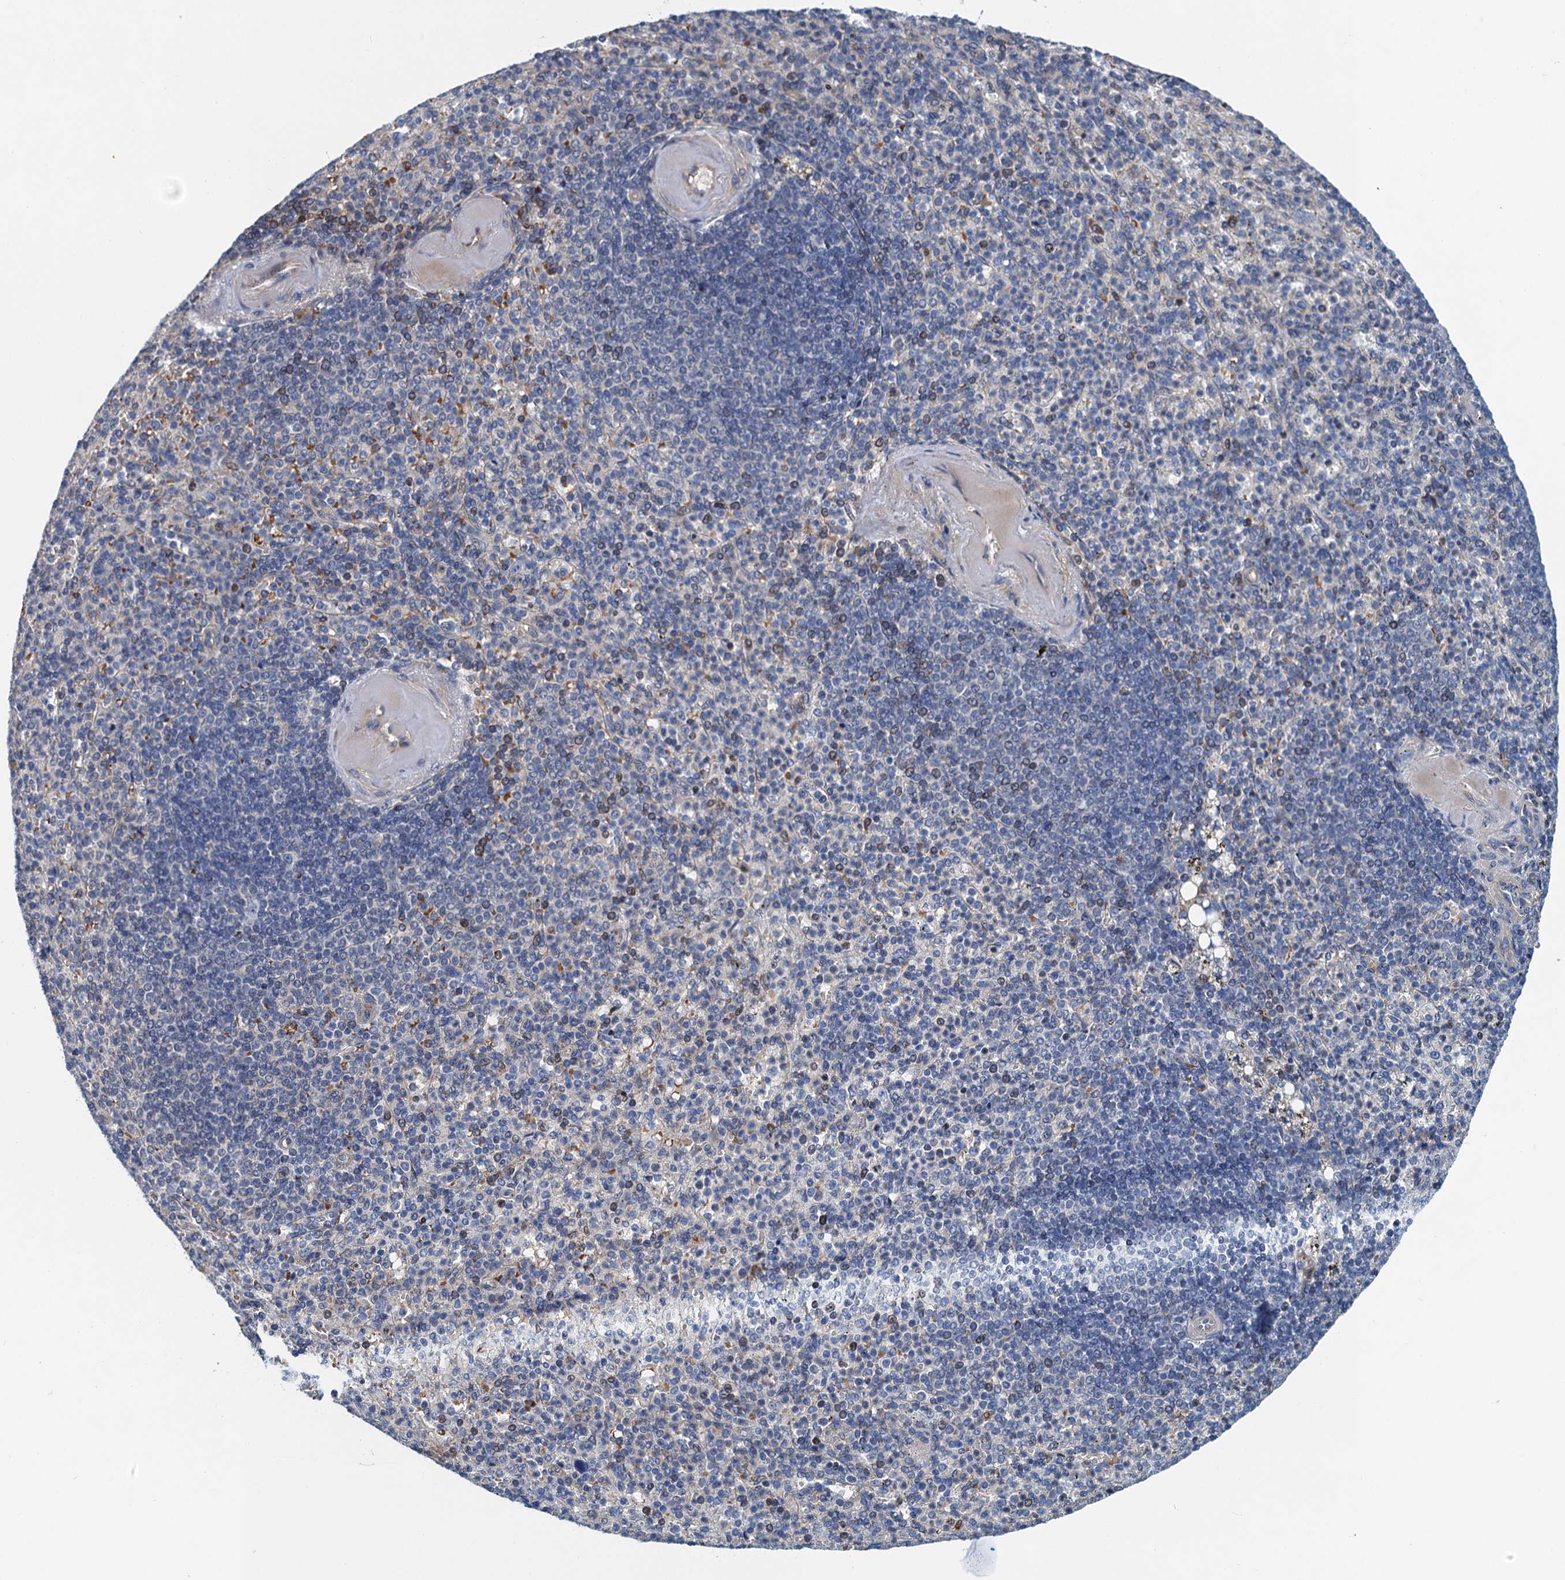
{"staining": {"intensity": "negative", "quantity": "none", "location": "none"}, "tissue": "spleen", "cell_type": "Cells in red pulp", "image_type": "normal", "snomed": [{"axis": "morphology", "description": "Normal tissue, NOS"}, {"axis": "topography", "description": "Spleen"}], "caption": "DAB immunohistochemical staining of unremarkable human spleen shows no significant staining in cells in red pulp.", "gene": "NBEA", "patient": {"sex": "female", "age": 74}}